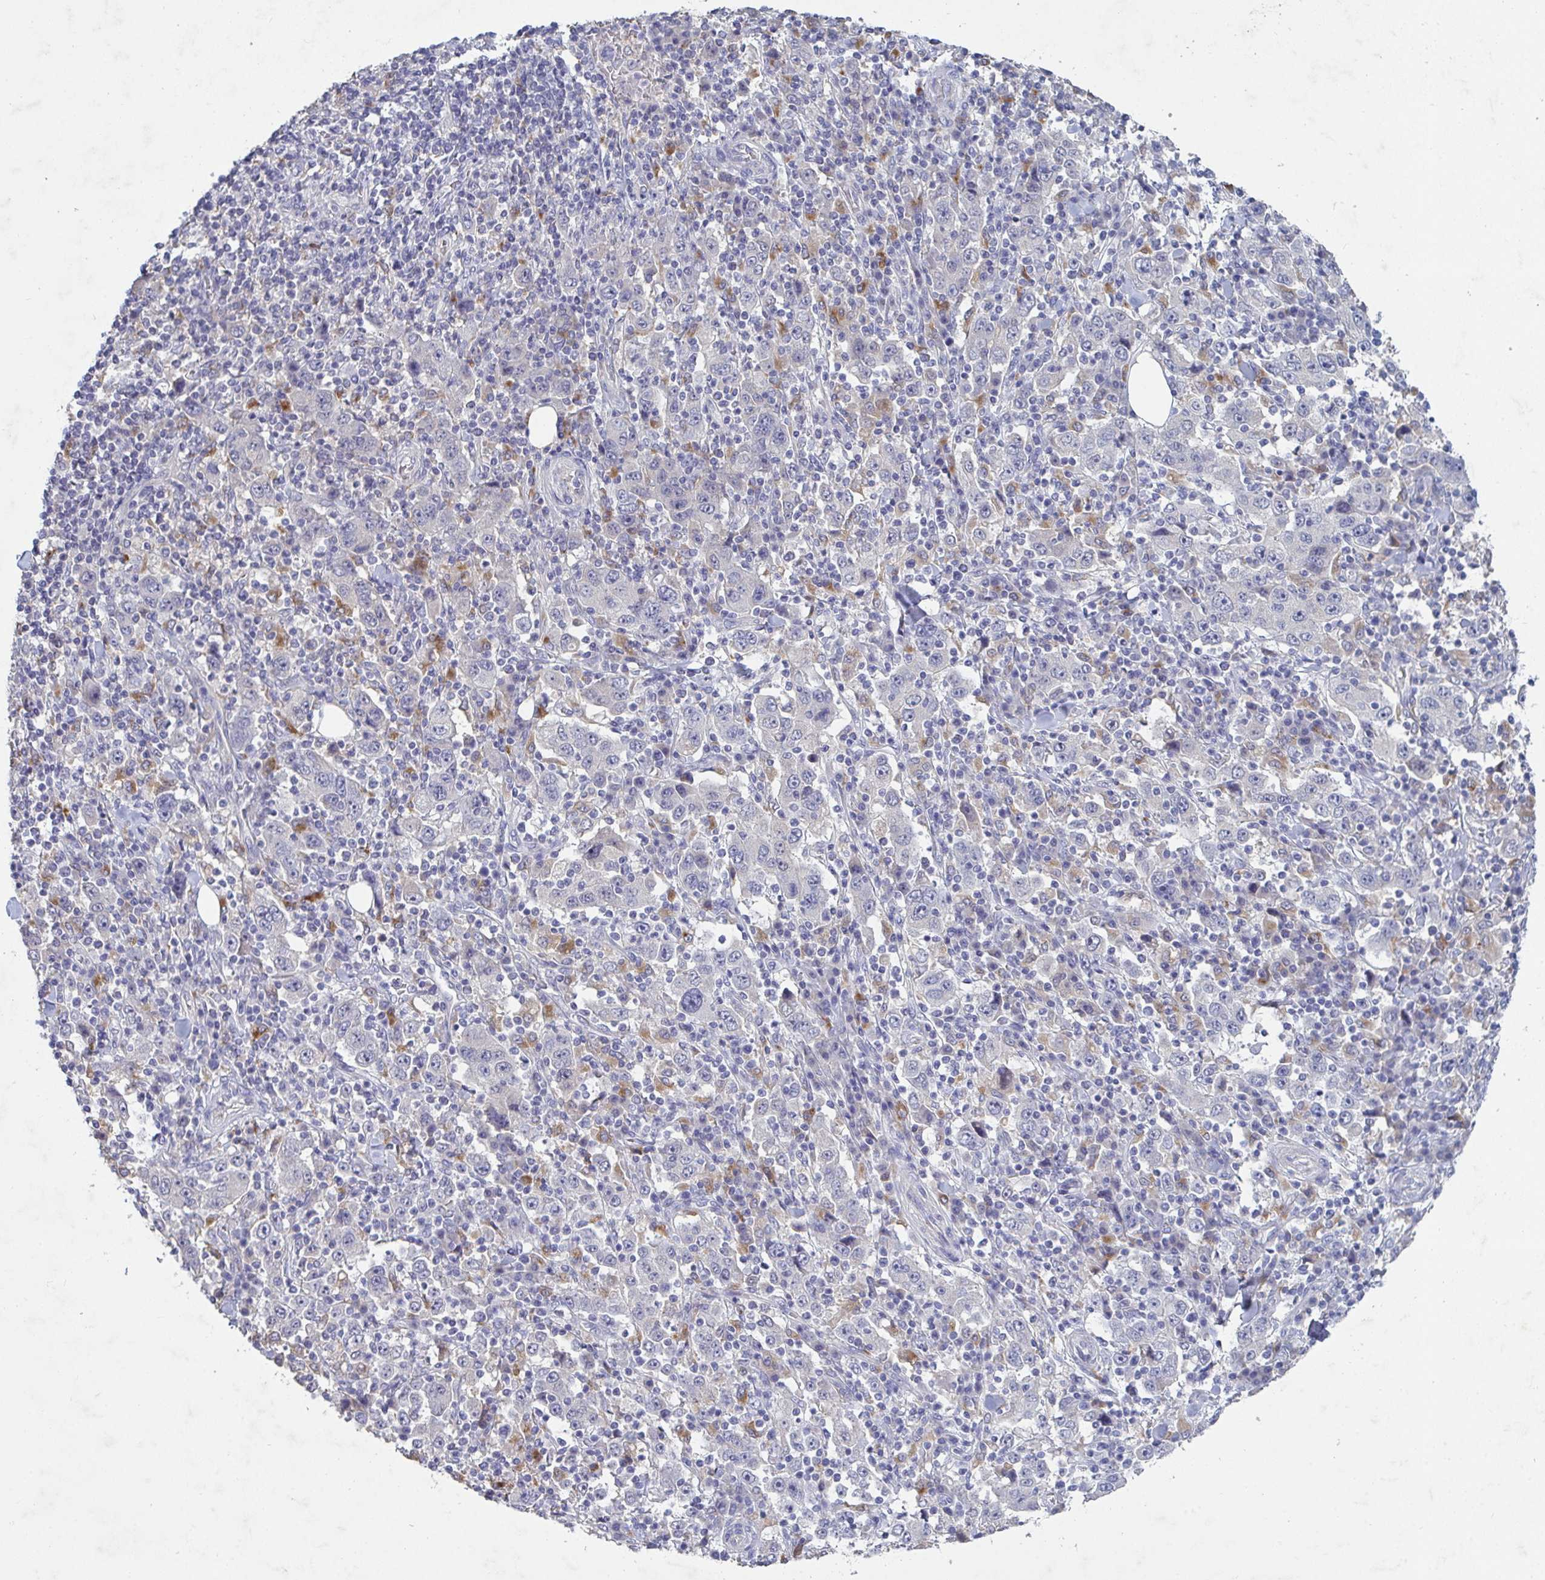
{"staining": {"intensity": "negative", "quantity": "none", "location": "none"}, "tissue": "stomach cancer", "cell_type": "Tumor cells", "image_type": "cancer", "snomed": [{"axis": "morphology", "description": "Normal tissue, NOS"}, {"axis": "morphology", "description": "Adenocarcinoma, NOS"}, {"axis": "topography", "description": "Stomach, upper"}, {"axis": "topography", "description": "Stomach"}], "caption": "Tumor cells show no significant positivity in stomach adenocarcinoma.", "gene": "GALNT13", "patient": {"sex": "male", "age": 59}}